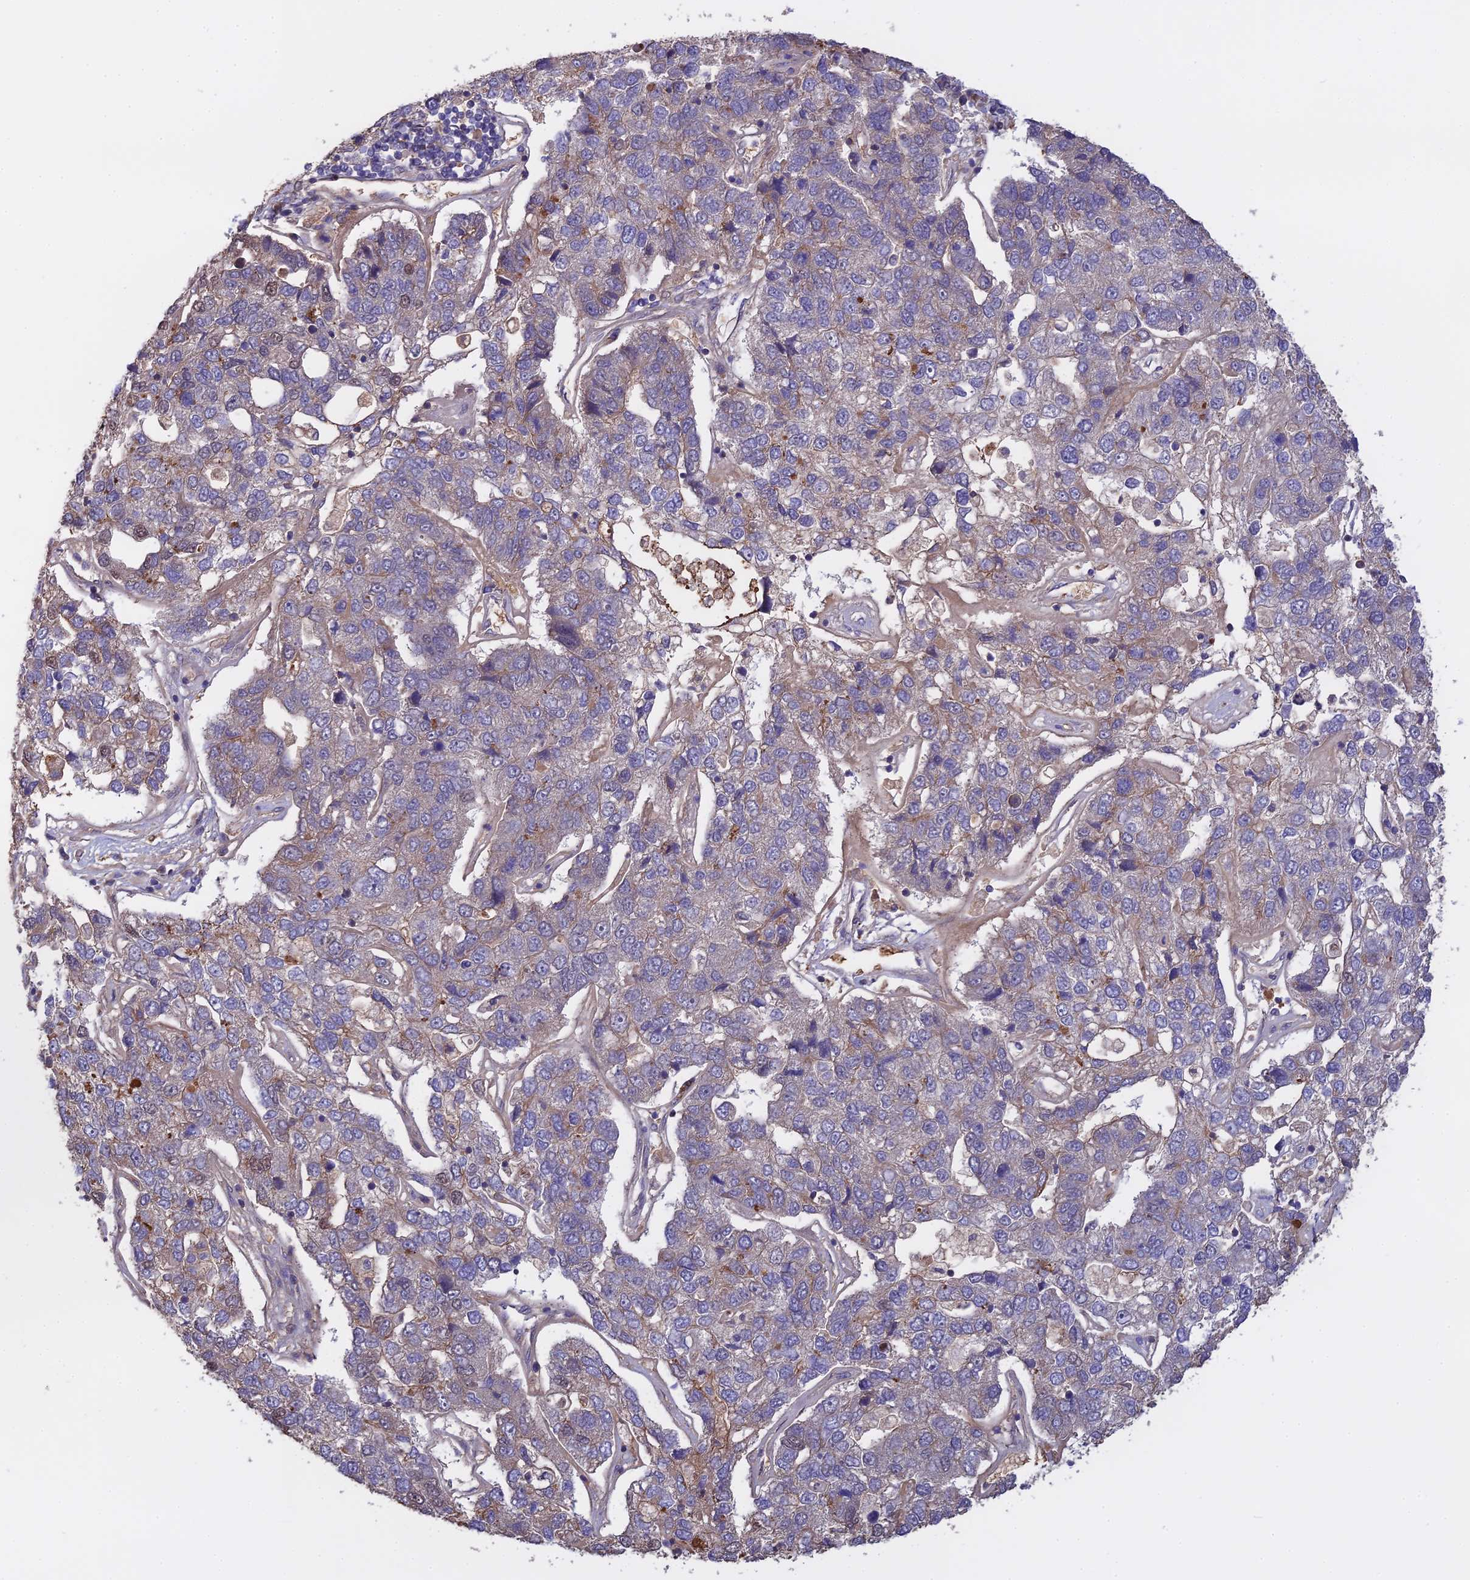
{"staining": {"intensity": "weak", "quantity": "<25%", "location": "nuclear"}, "tissue": "pancreatic cancer", "cell_type": "Tumor cells", "image_type": "cancer", "snomed": [{"axis": "morphology", "description": "Adenocarcinoma, NOS"}, {"axis": "topography", "description": "Pancreas"}], "caption": "High magnification brightfield microscopy of adenocarcinoma (pancreatic) stained with DAB (brown) and counterstained with hematoxylin (blue): tumor cells show no significant staining.", "gene": "GALR2", "patient": {"sex": "female", "age": 61}}